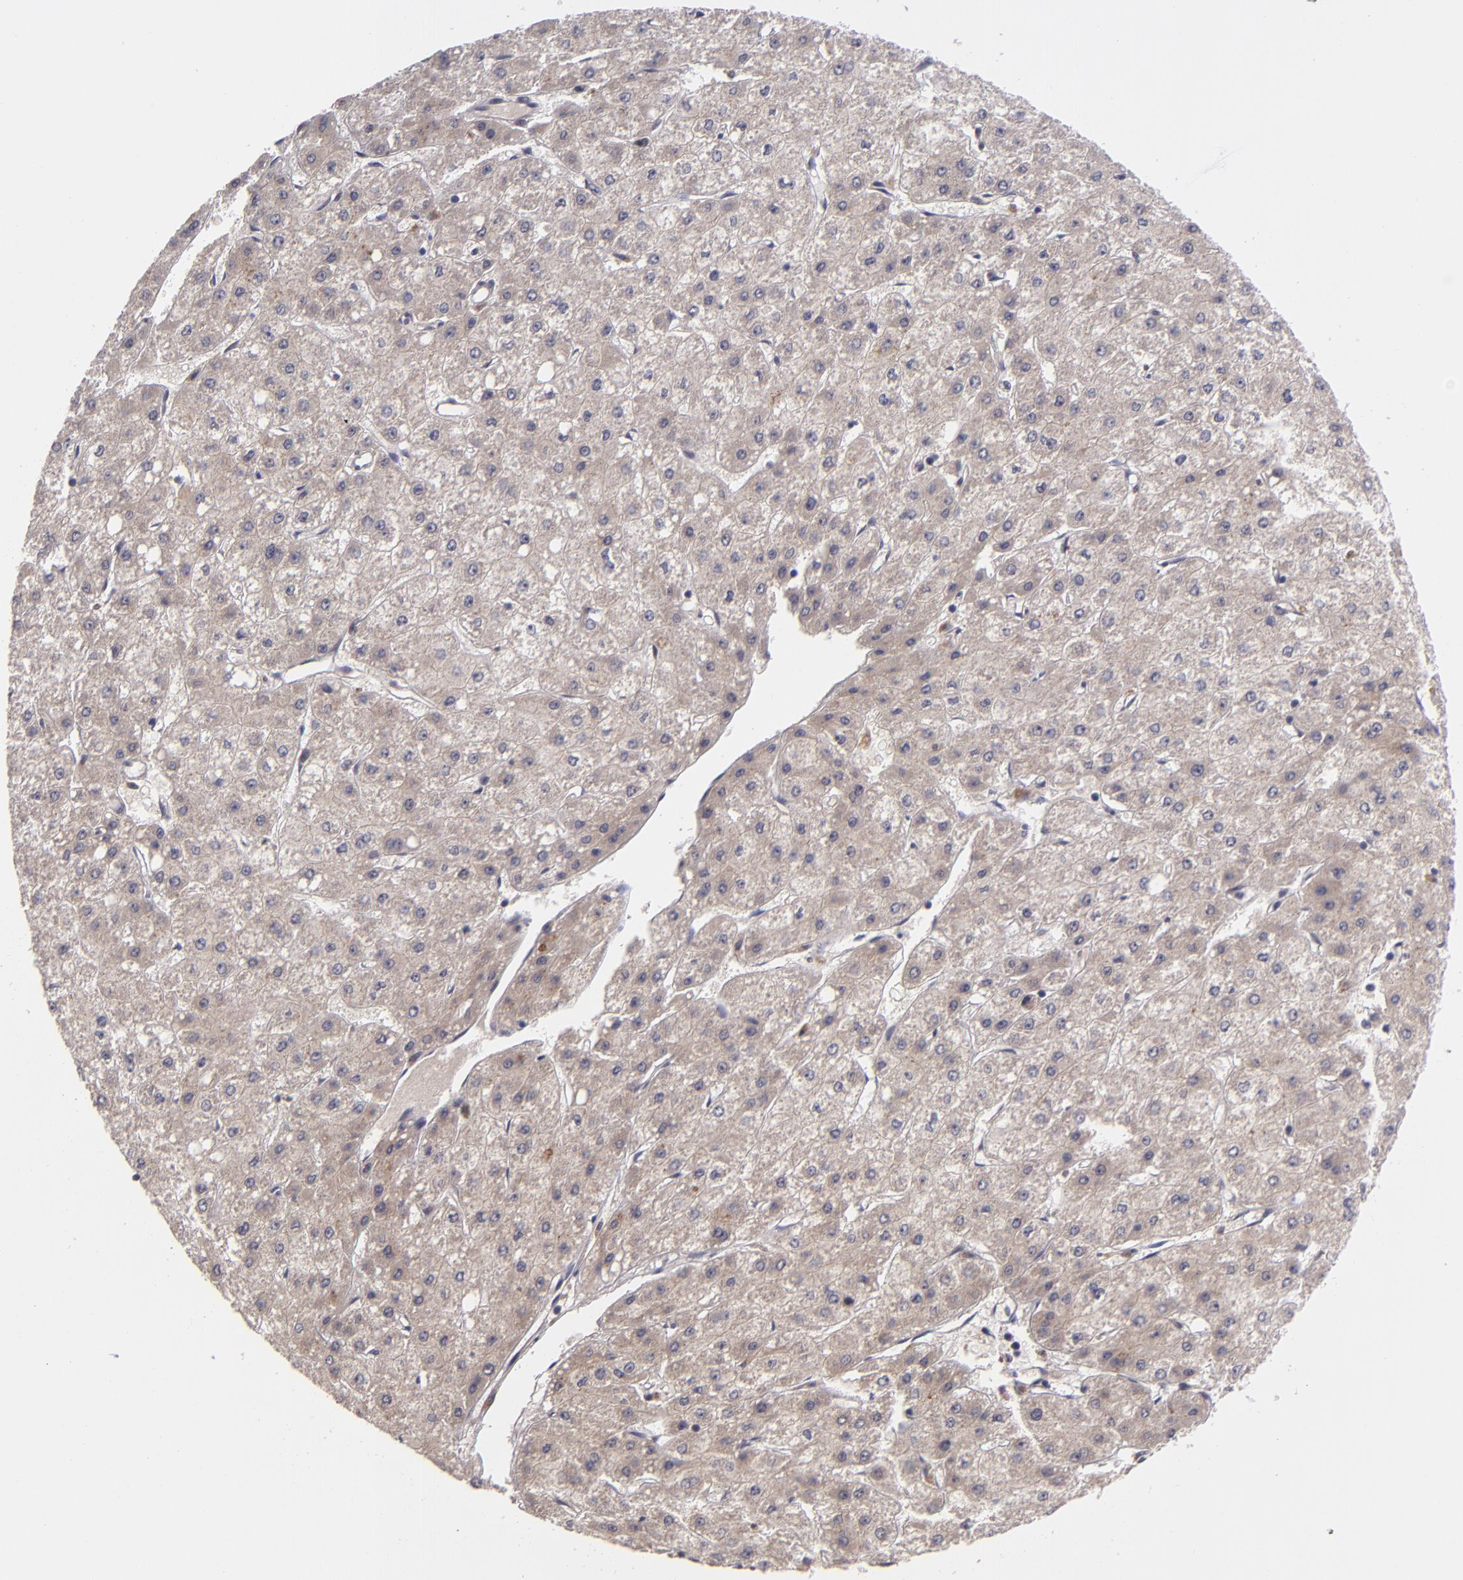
{"staining": {"intensity": "weak", "quantity": "25%-75%", "location": "cytoplasmic/membranous"}, "tissue": "liver cancer", "cell_type": "Tumor cells", "image_type": "cancer", "snomed": [{"axis": "morphology", "description": "Carcinoma, Hepatocellular, NOS"}, {"axis": "topography", "description": "Liver"}], "caption": "Liver cancer (hepatocellular carcinoma) tissue displays weak cytoplasmic/membranous positivity in about 25%-75% of tumor cells", "gene": "CDC7", "patient": {"sex": "female", "age": 52}}